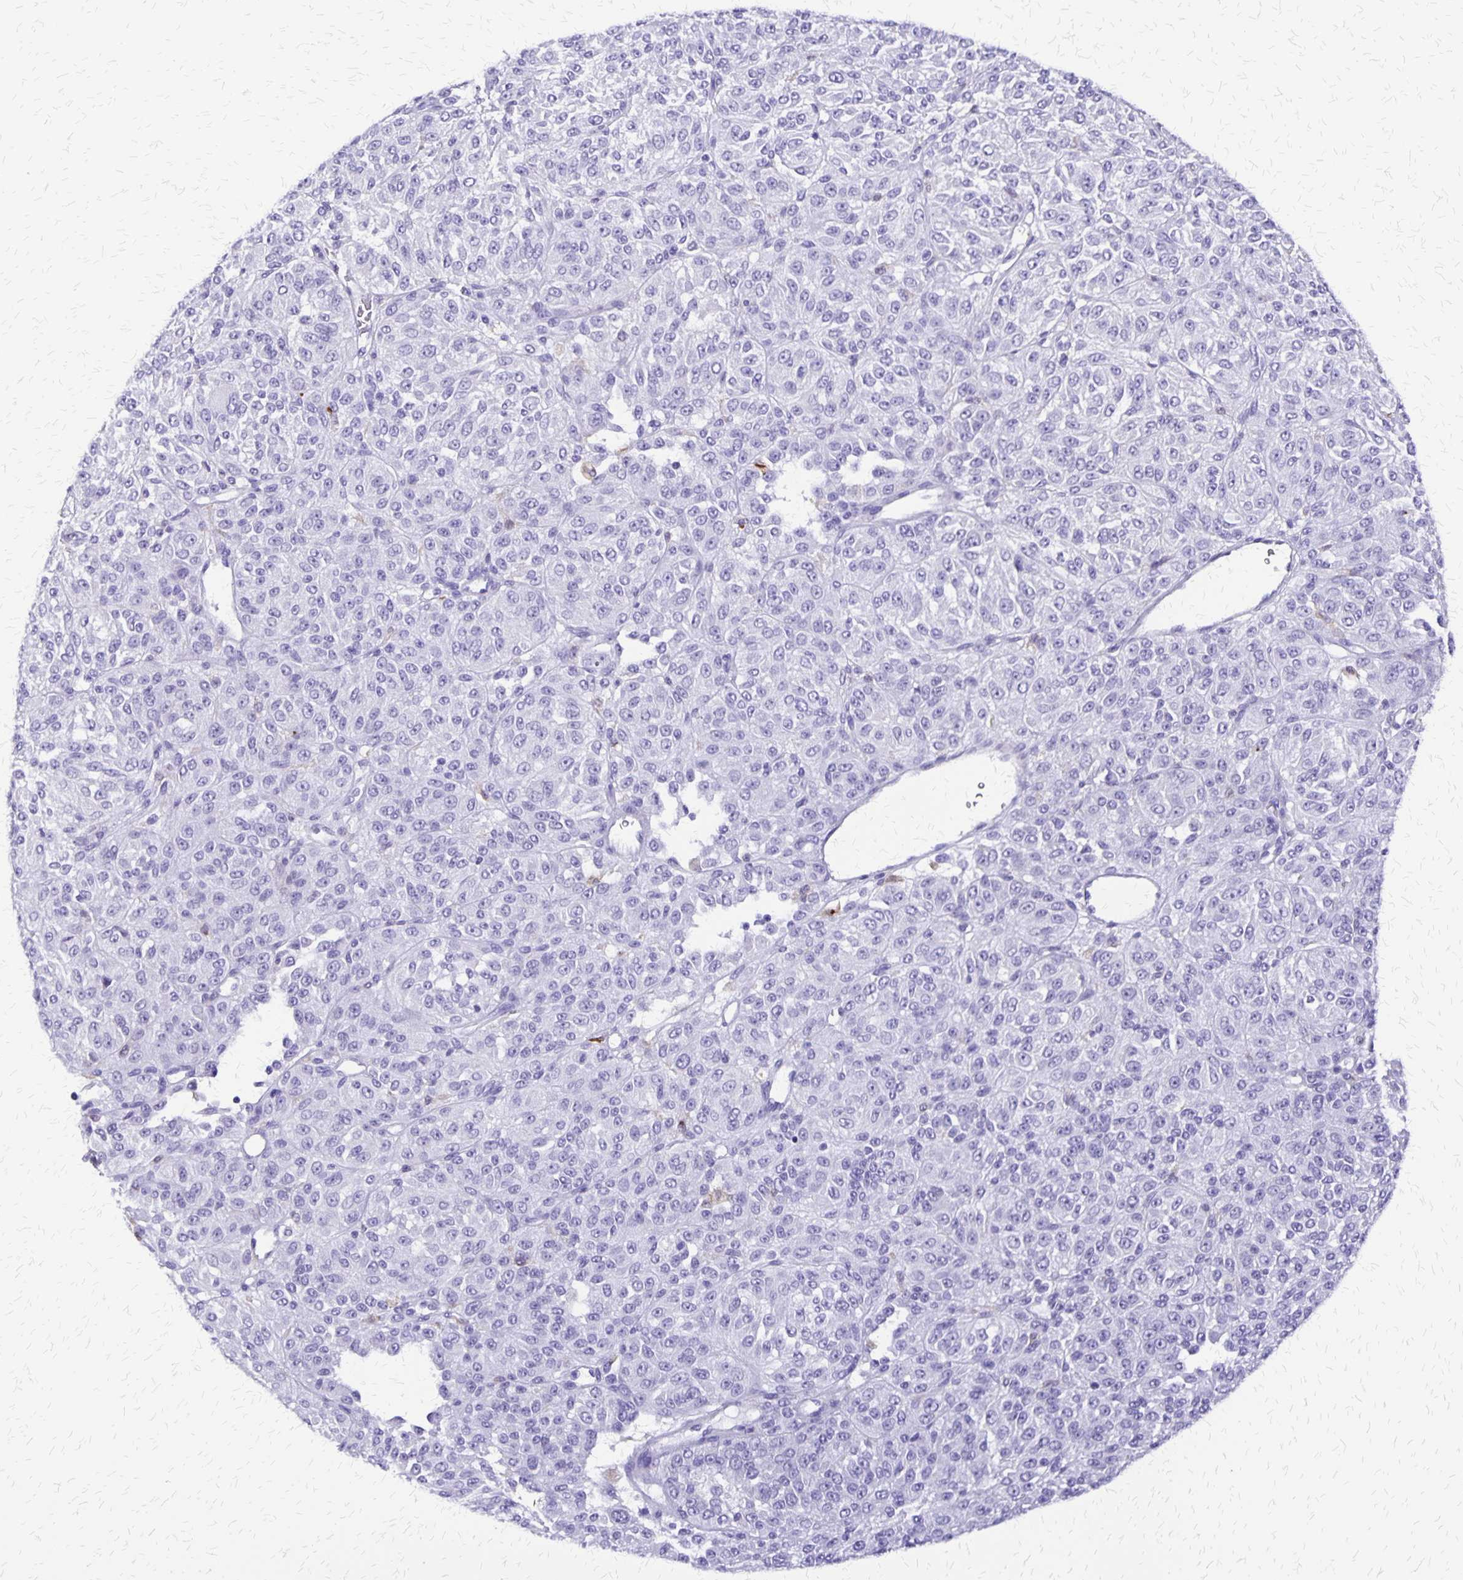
{"staining": {"intensity": "negative", "quantity": "none", "location": "none"}, "tissue": "melanoma", "cell_type": "Tumor cells", "image_type": "cancer", "snomed": [{"axis": "morphology", "description": "Malignant melanoma, Metastatic site"}, {"axis": "topography", "description": "Brain"}], "caption": "High magnification brightfield microscopy of malignant melanoma (metastatic site) stained with DAB (3,3'-diaminobenzidine) (brown) and counterstained with hematoxylin (blue): tumor cells show no significant positivity. (Brightfield microscopy of DAB IHC at high magnification).", "gene": "SLC13A2", "patient": {"sex": "female", "age": 56}}